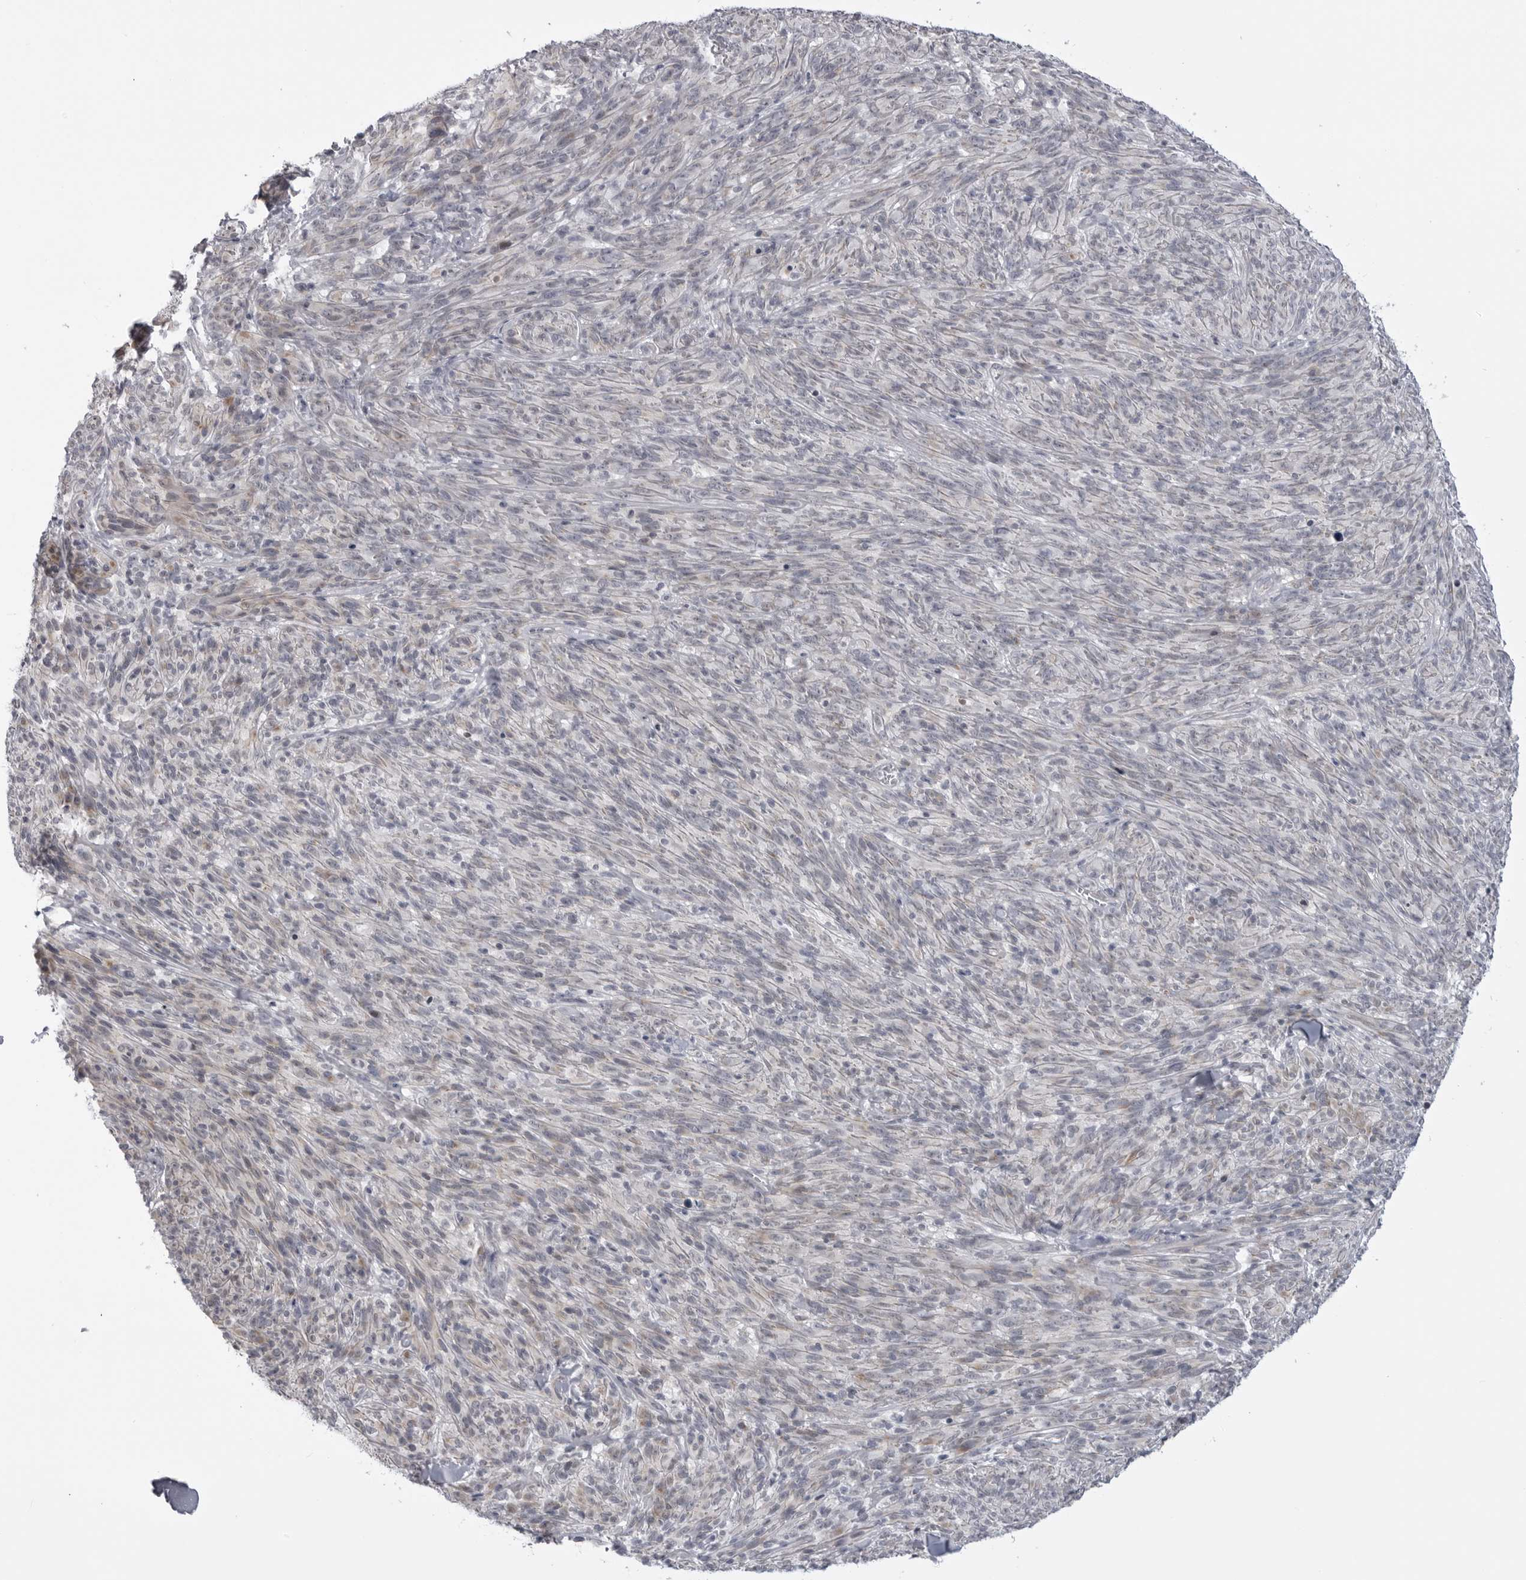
{"staining": {"intensity": "weak", "quantity": "<25%", "location": "cytoplasmic/membranous"}, "tissue": "melanoma", "cell_type": "Tumor cells", "image_type": "cancer", "snomed": [{"axis": "morphology", "description": "Malignant melanoma, NOS"}, {"axis": "topography", "description": "Skin of head"}], "caption": "IHC of human malignant melanoma displays no staining in tumor cells.", "gene": "LRRC45", "patient": {"sex": "male", "age": 96}}